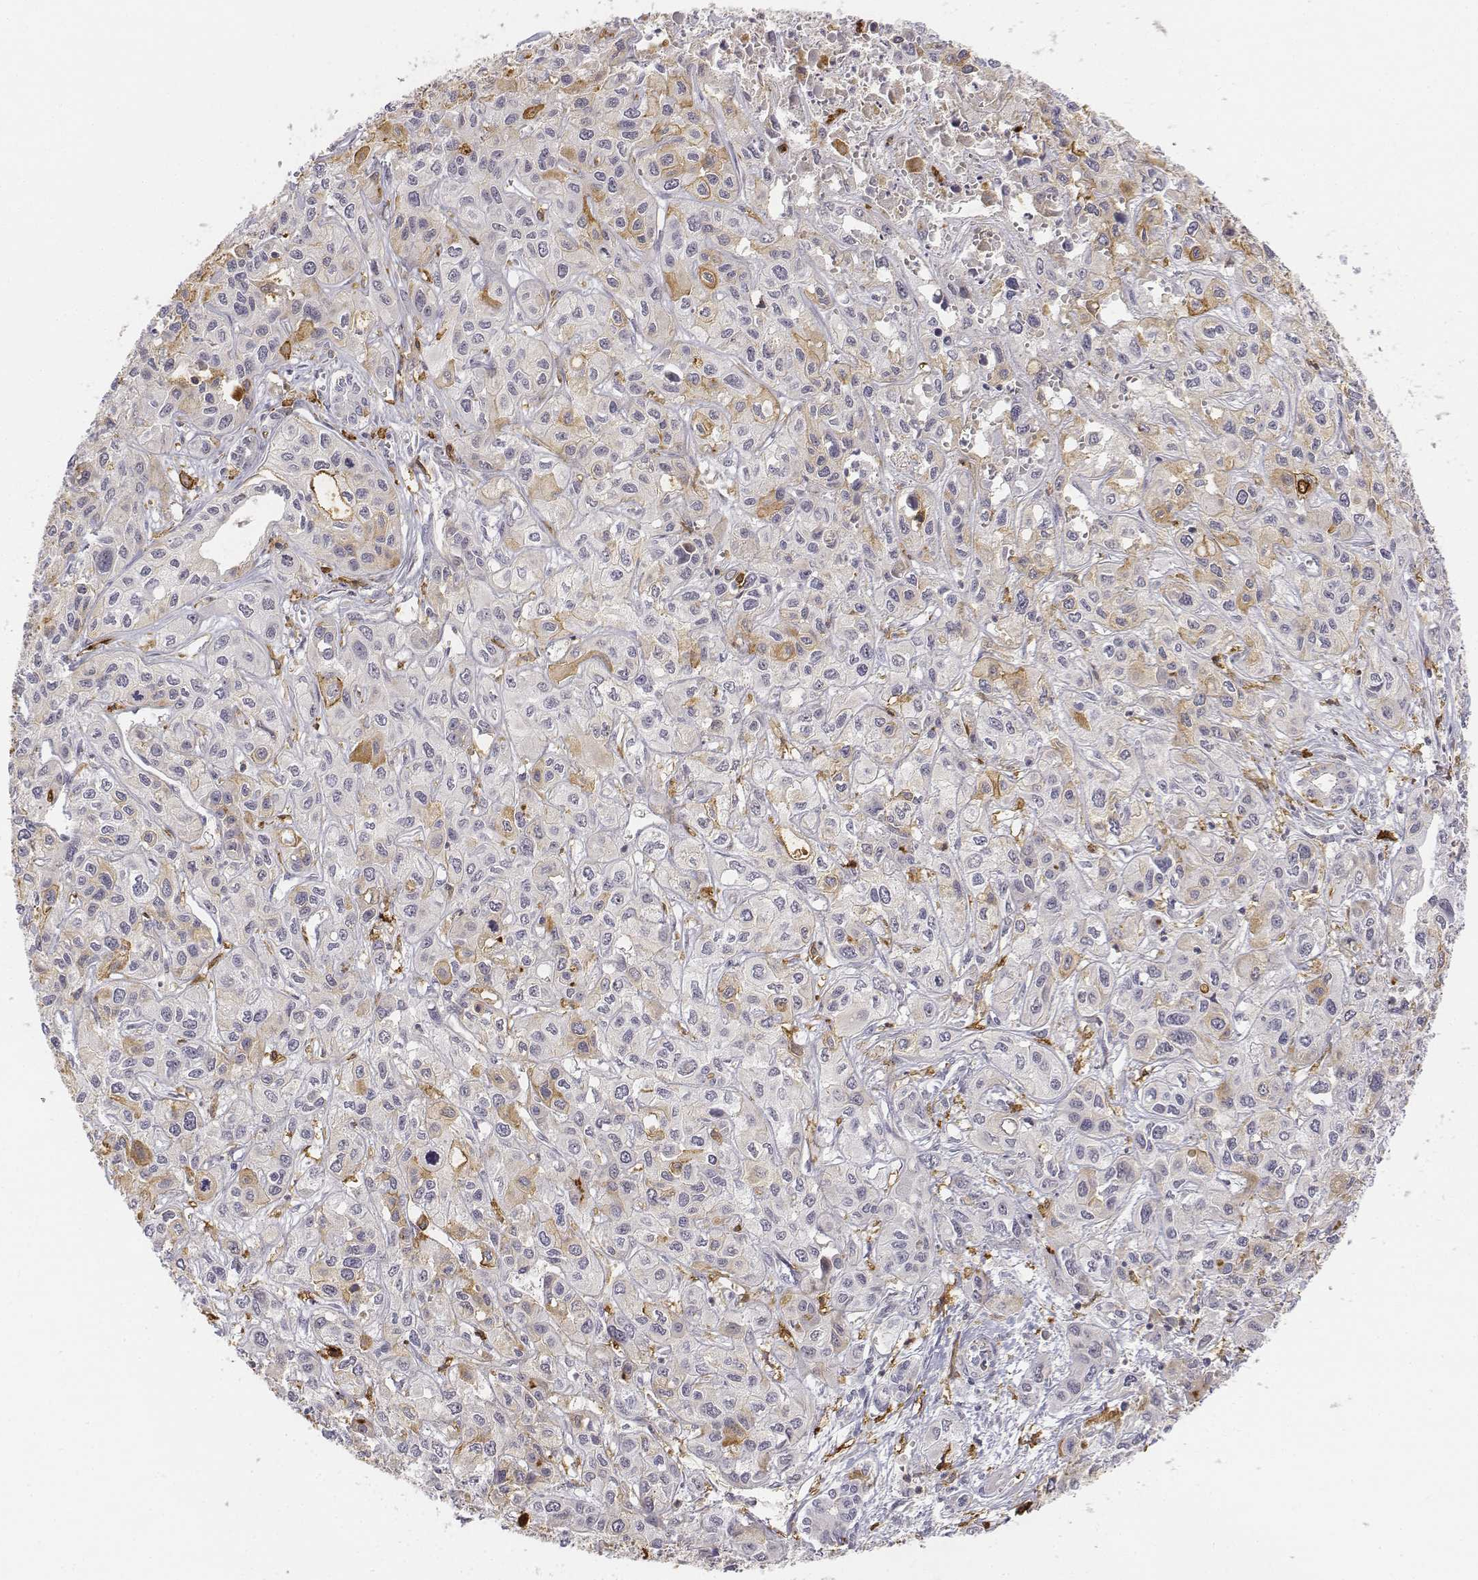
{"staining": {"intensity": "weak", "quantity": "<25%", "location": "cytoplasmic/membranous"}, "tissue": "liver cancer", "cell_type": "Tumor cells", "image_type": "cancer", "snomed": [{"axis": "morphology", "description": "Cholangiocarcinoma"}, {"axis": "topography", "description": "Liver"}], "caption": "IHC histopathology image of liver cancer stained for a protein (brown), which shows no staining in tumor cells.", "gene": "CD14", "patient": {"sex": "female", "age": 66}}